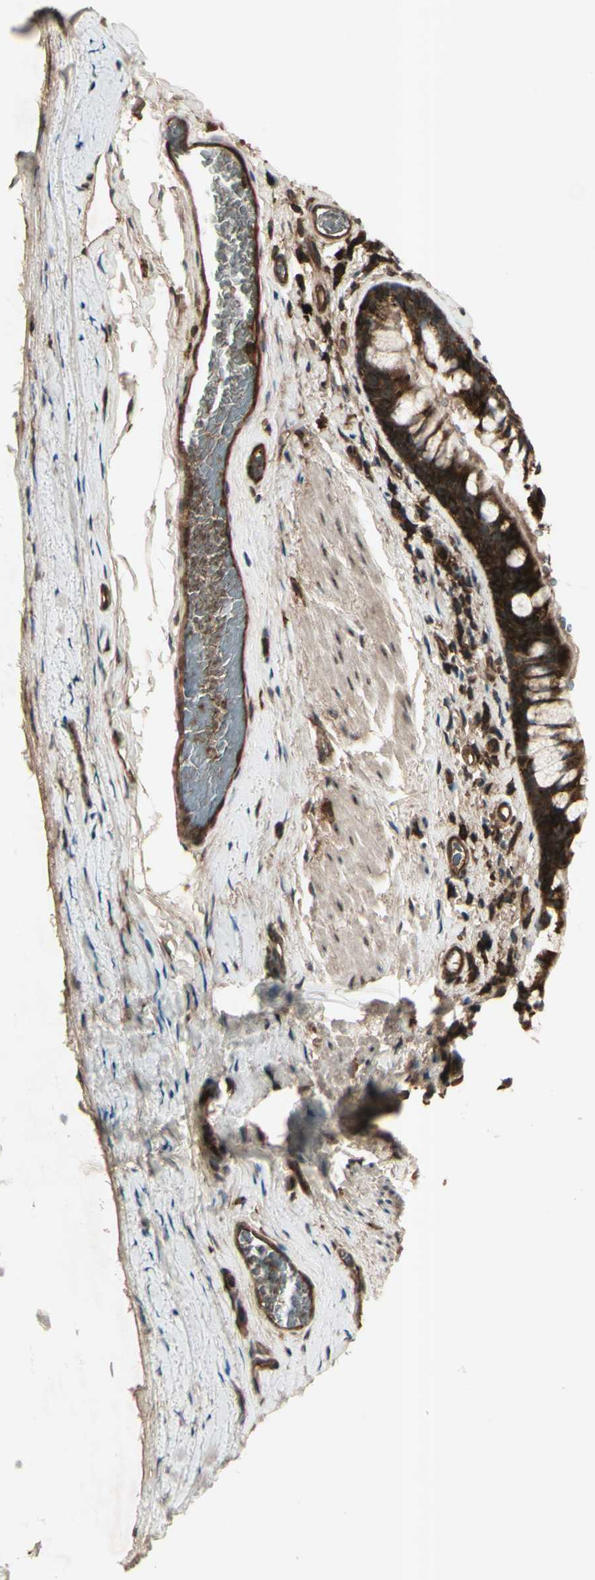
{"staining": {"intensity": "strong", "quantity": ">75%", "location": "cytoplasmic/membranous"}, "tissue": "bronchus", "cell_type": "Respiratory epithelial cells", "image_type": "normal", "snomed": [{"axis": "morphology", "description": "Normal tissue, NOS"}, {"axis": "morphology", "description": "Malignant melanoma, Metastatic site"}, {"axis": "topography", "description": "Bronchus"}, {"axis": "topography", "description": "Lung"}], "caption": "Bronchus stained with DAB (3,3'-diaminobenzidine) immunohistochemistry shows high levels of strong cytoplasmic/membranous positivity in about >75% of respiratory epithelial cells. (DAB (3,3'-diaminobenzidine) IHC, brown staining for protein, blue staining for nuclei).", "gene": "FXYD5", "patient": {"sex": "male", "age": 64}}